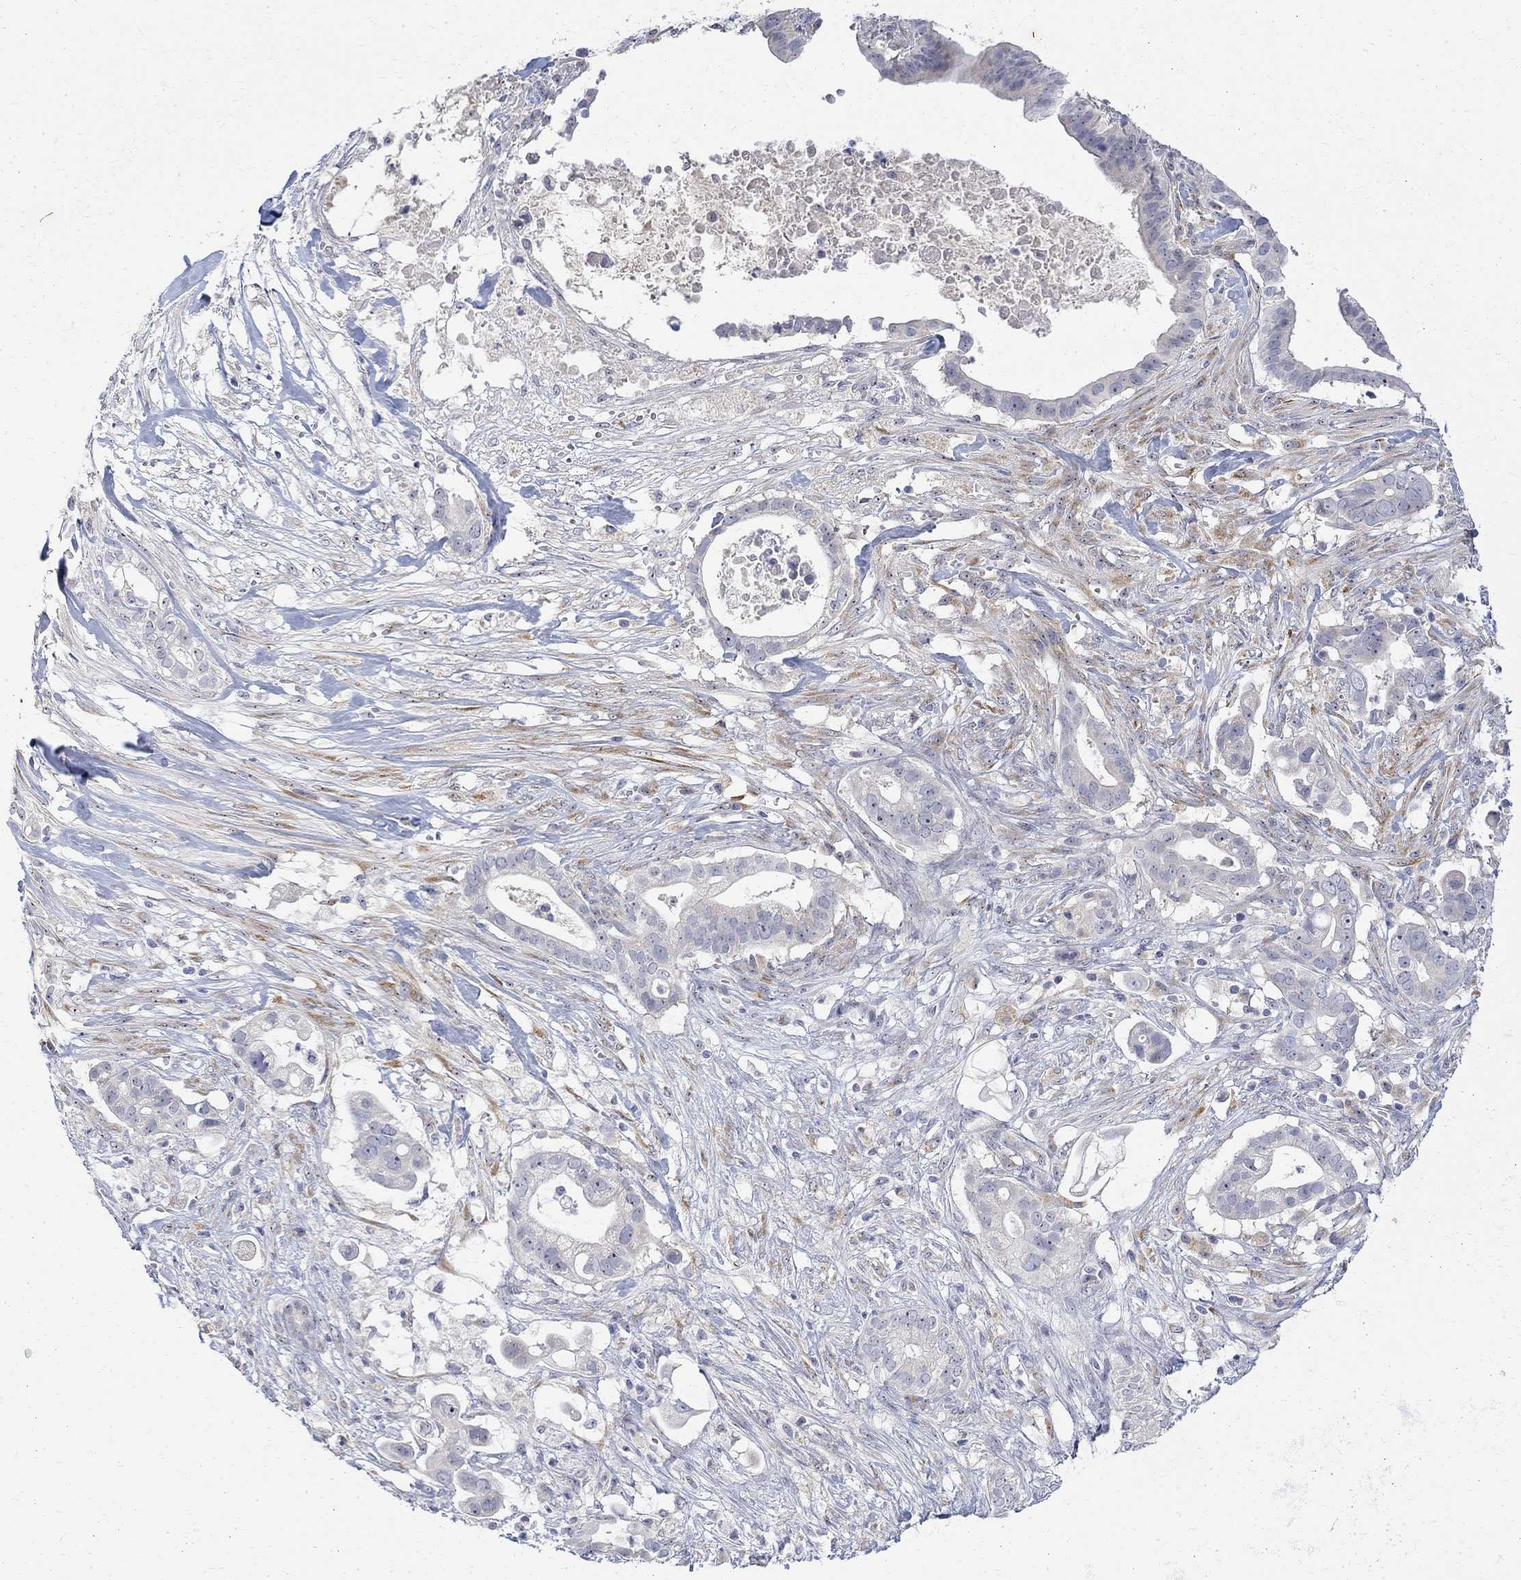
{"staining": {"intensity": "negative", "quantity": "none", "location": "none"}, "tissue": "pancreatic cancer", "cell_type": "Tumor cells", "image_type": "cancer", "snomed": [{"axis": "morphology", "description": "Adenocarcinoma, NOS"}, {"axis": "topography", "description": "Pancreas"}], "caption": "Immunohistochemistry photomicrograph of human pancreatic cancer stained for a protein (brown), which exhibits no expression in tumor cells.", "gene": "FNDC5", "patient": {"sex": "male", "age": 61}}